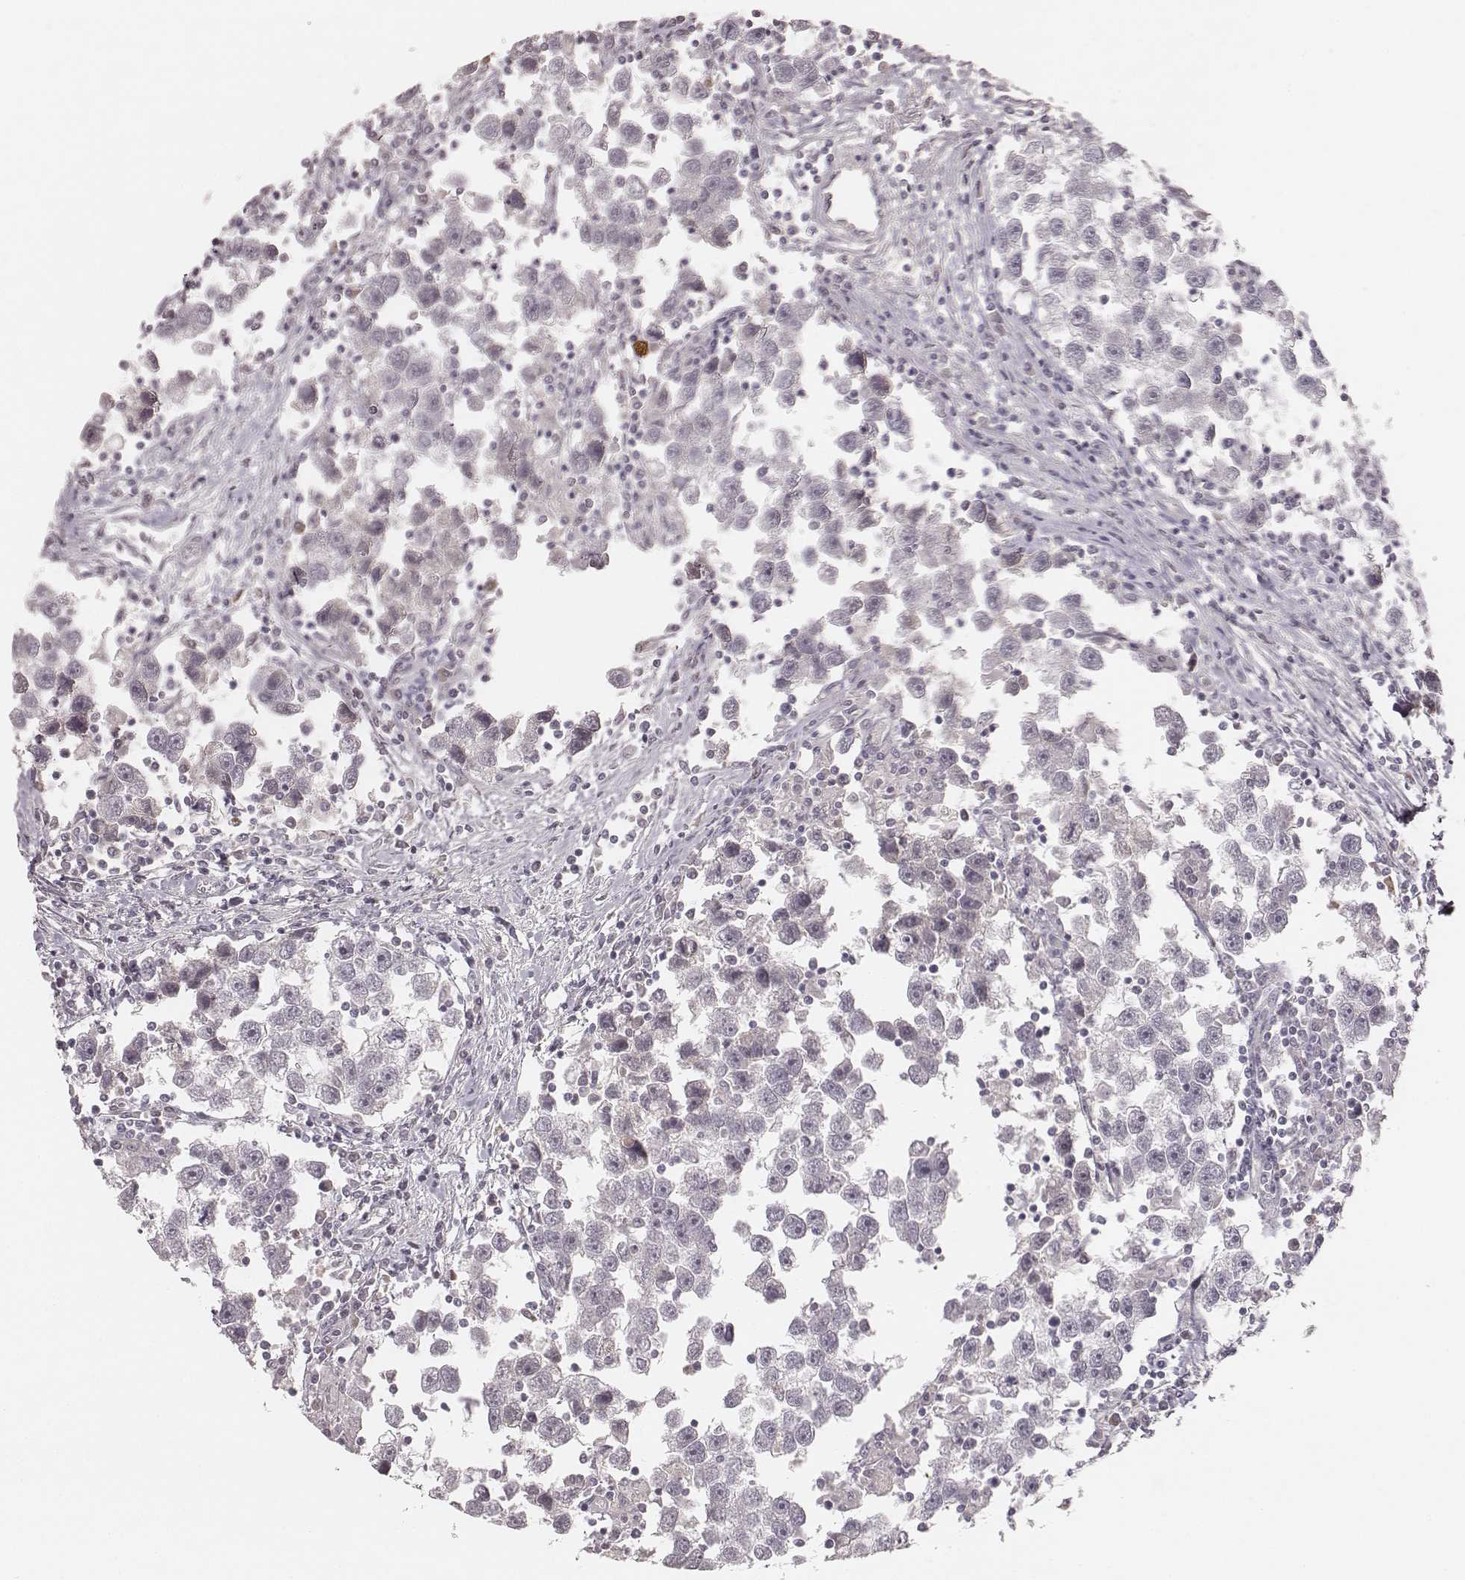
{"staining": {"intensity": "negative", "quantity": "none", "location": "none"}, "tissue": "testis cancer", "cell_type": "Tumor cells", "image_type": "cancer", "snomed": [{"axis": "morphology", "description": "Seminoma, NOS"}, {"axis": "topography", "description": "Testis"}], "caption": "A micrograph of human seminoma (testis) is negative for staining in tumor cells.", "gene": "LY6K", "patient": {"sex": "male", "age": 30}}